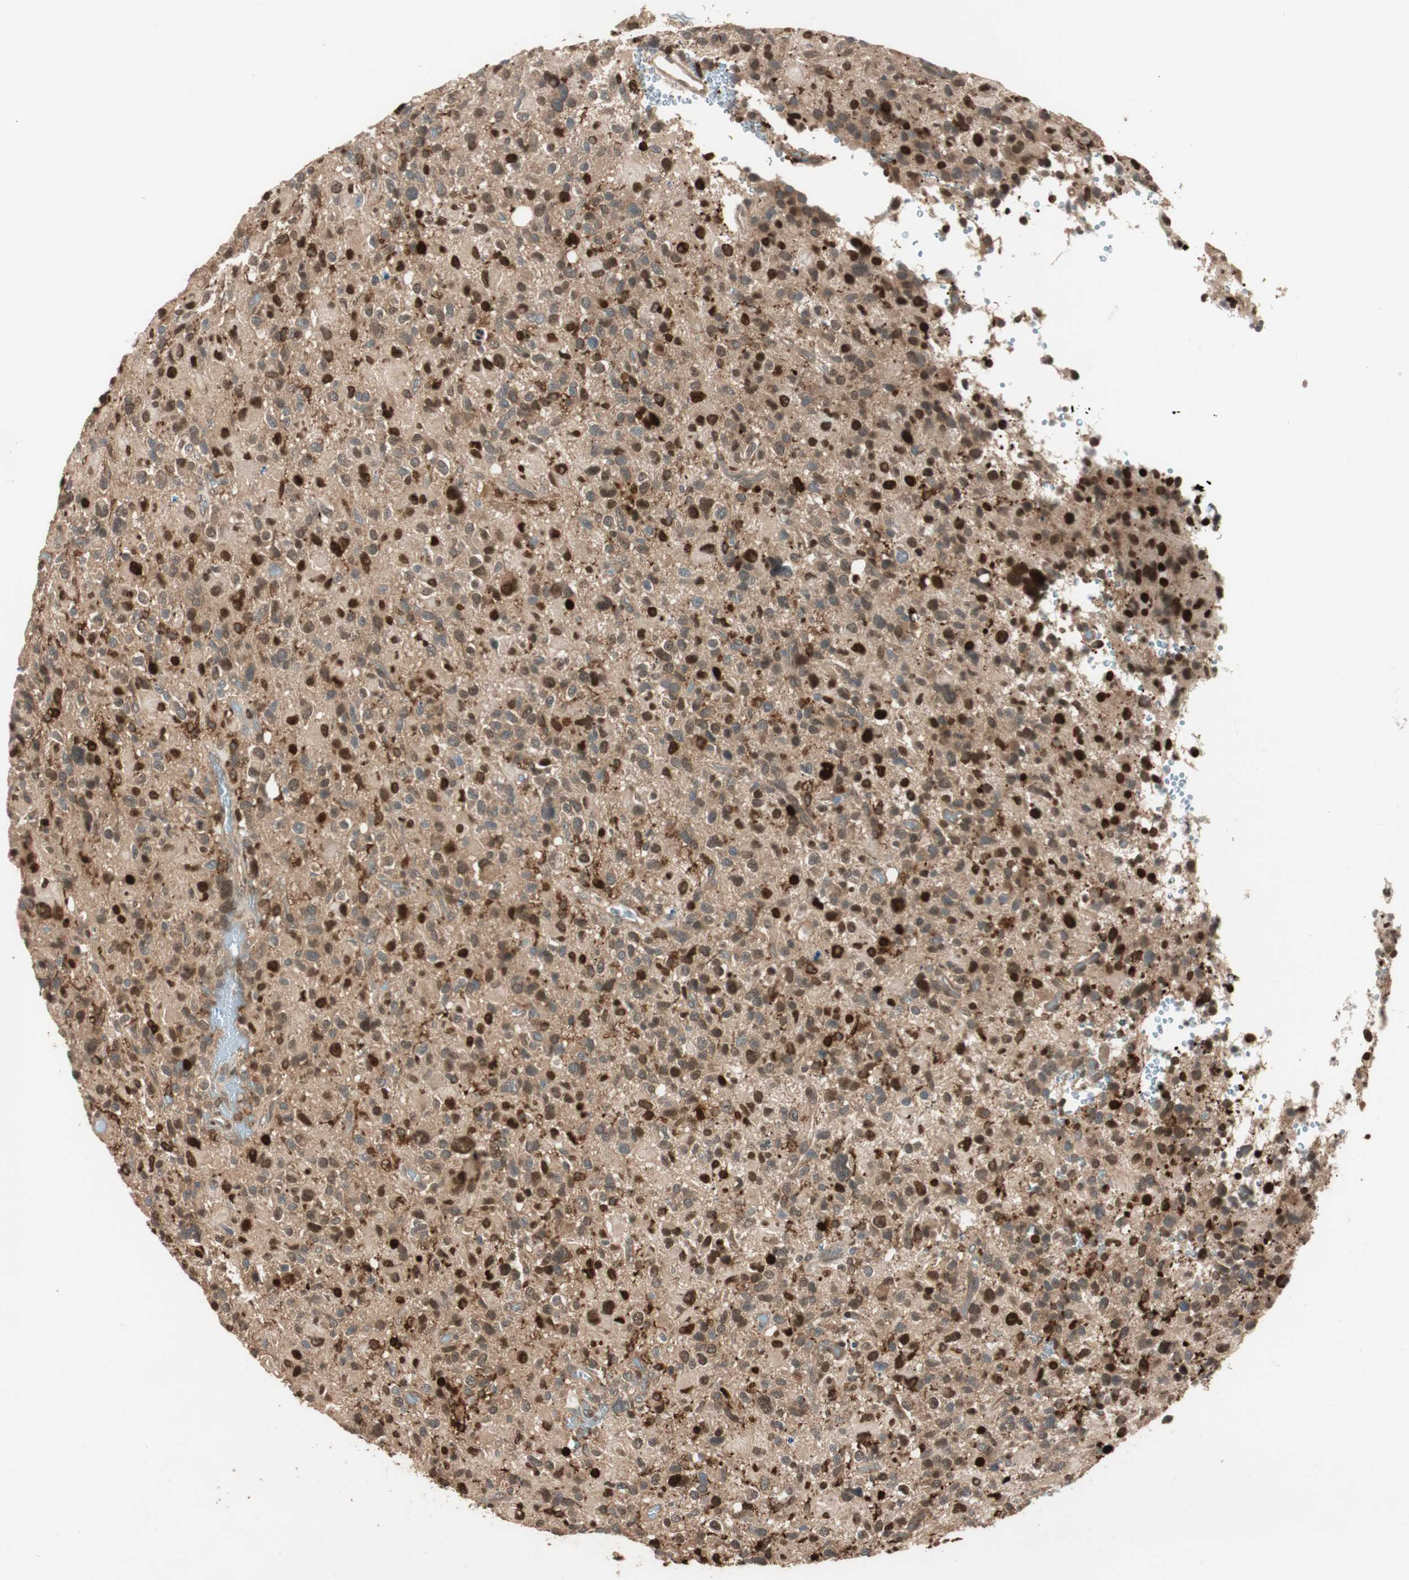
{"staining": {"intensity": "moderate", "quantity": ">75%", "location": "cytoplasmic/membranous,nuclear"}, "tissue": "glioma", "cell_type": "Tumor cells", "image_type": "cancer", "snomed": [{"axis": "morphology", "description": "Glioma, malignant, High grade"}, {"axis": "topography", "description": "Brain"}], "caption": "Immunohistochemistry (IHC) micrograph of malignant high-grade glioma stained for a protein (brown), which shows medium levels of moderate cytoplasmic/membranous and nuclear staining in about >75% of tumor cells.", "gene": "BIN1", "patient": {"sex": "male", "age": 48}}